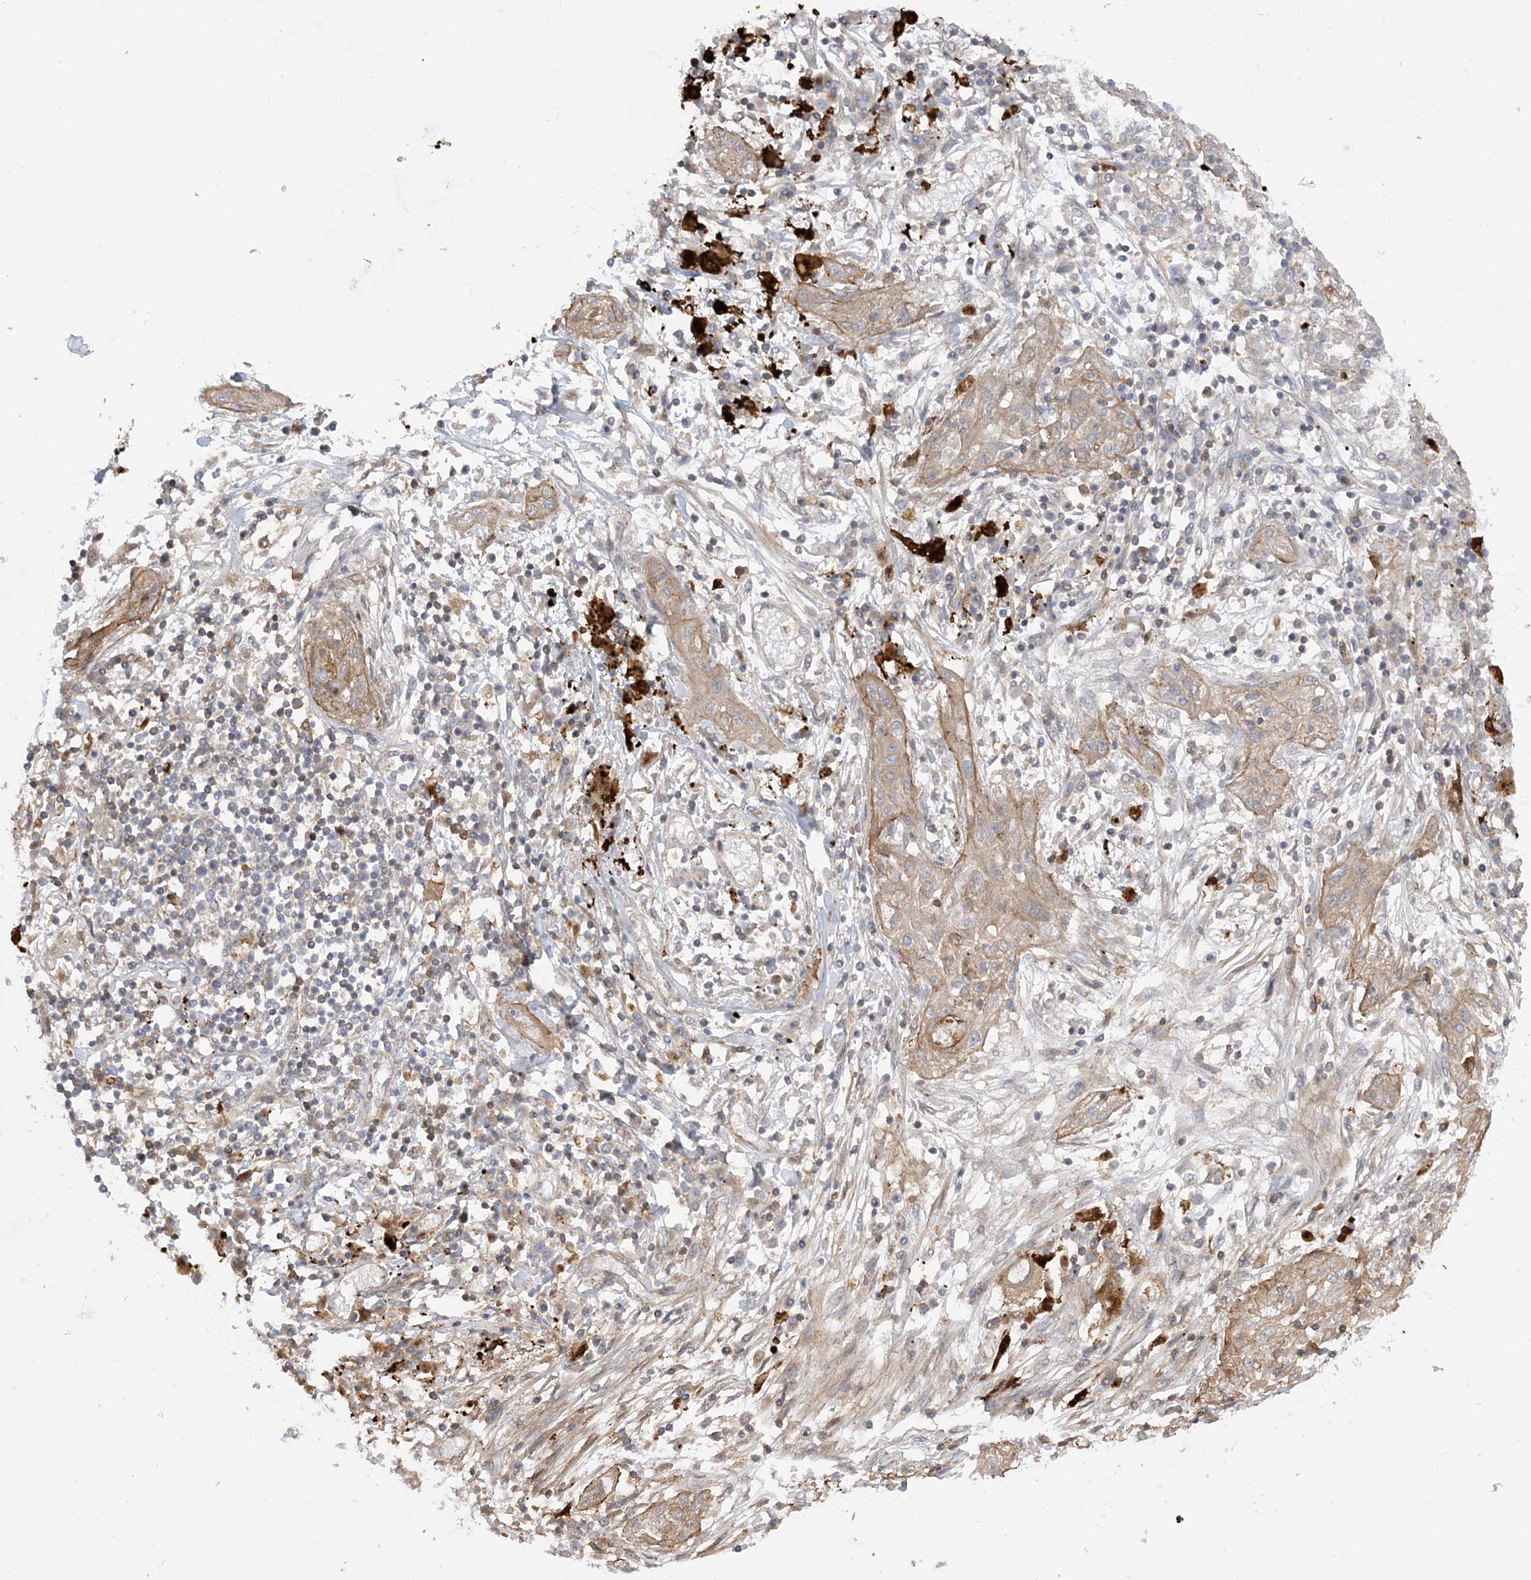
{"staining": {"intensity": "weak", "quantity": ">75%", "location": "cytoplasmic/membranous"}, "tissue": "lung cancer", "cell_type": "Tumor cells", "image_type": "cancer", "snomed": [{"axis": "morphology", "description": "Squamous cell carcinoma, NOS"}, {"axis": "topography", "description": "Lung"}], "caption": "This histopathology image exhibits IHC staining of lung cancer (squamous cell carcinoma), with low weak cytoplasmic/membranous positivity in about >75% of tumor cells.", "gene": "ICMT", "patient": {"sex": "female", "age": 47}}